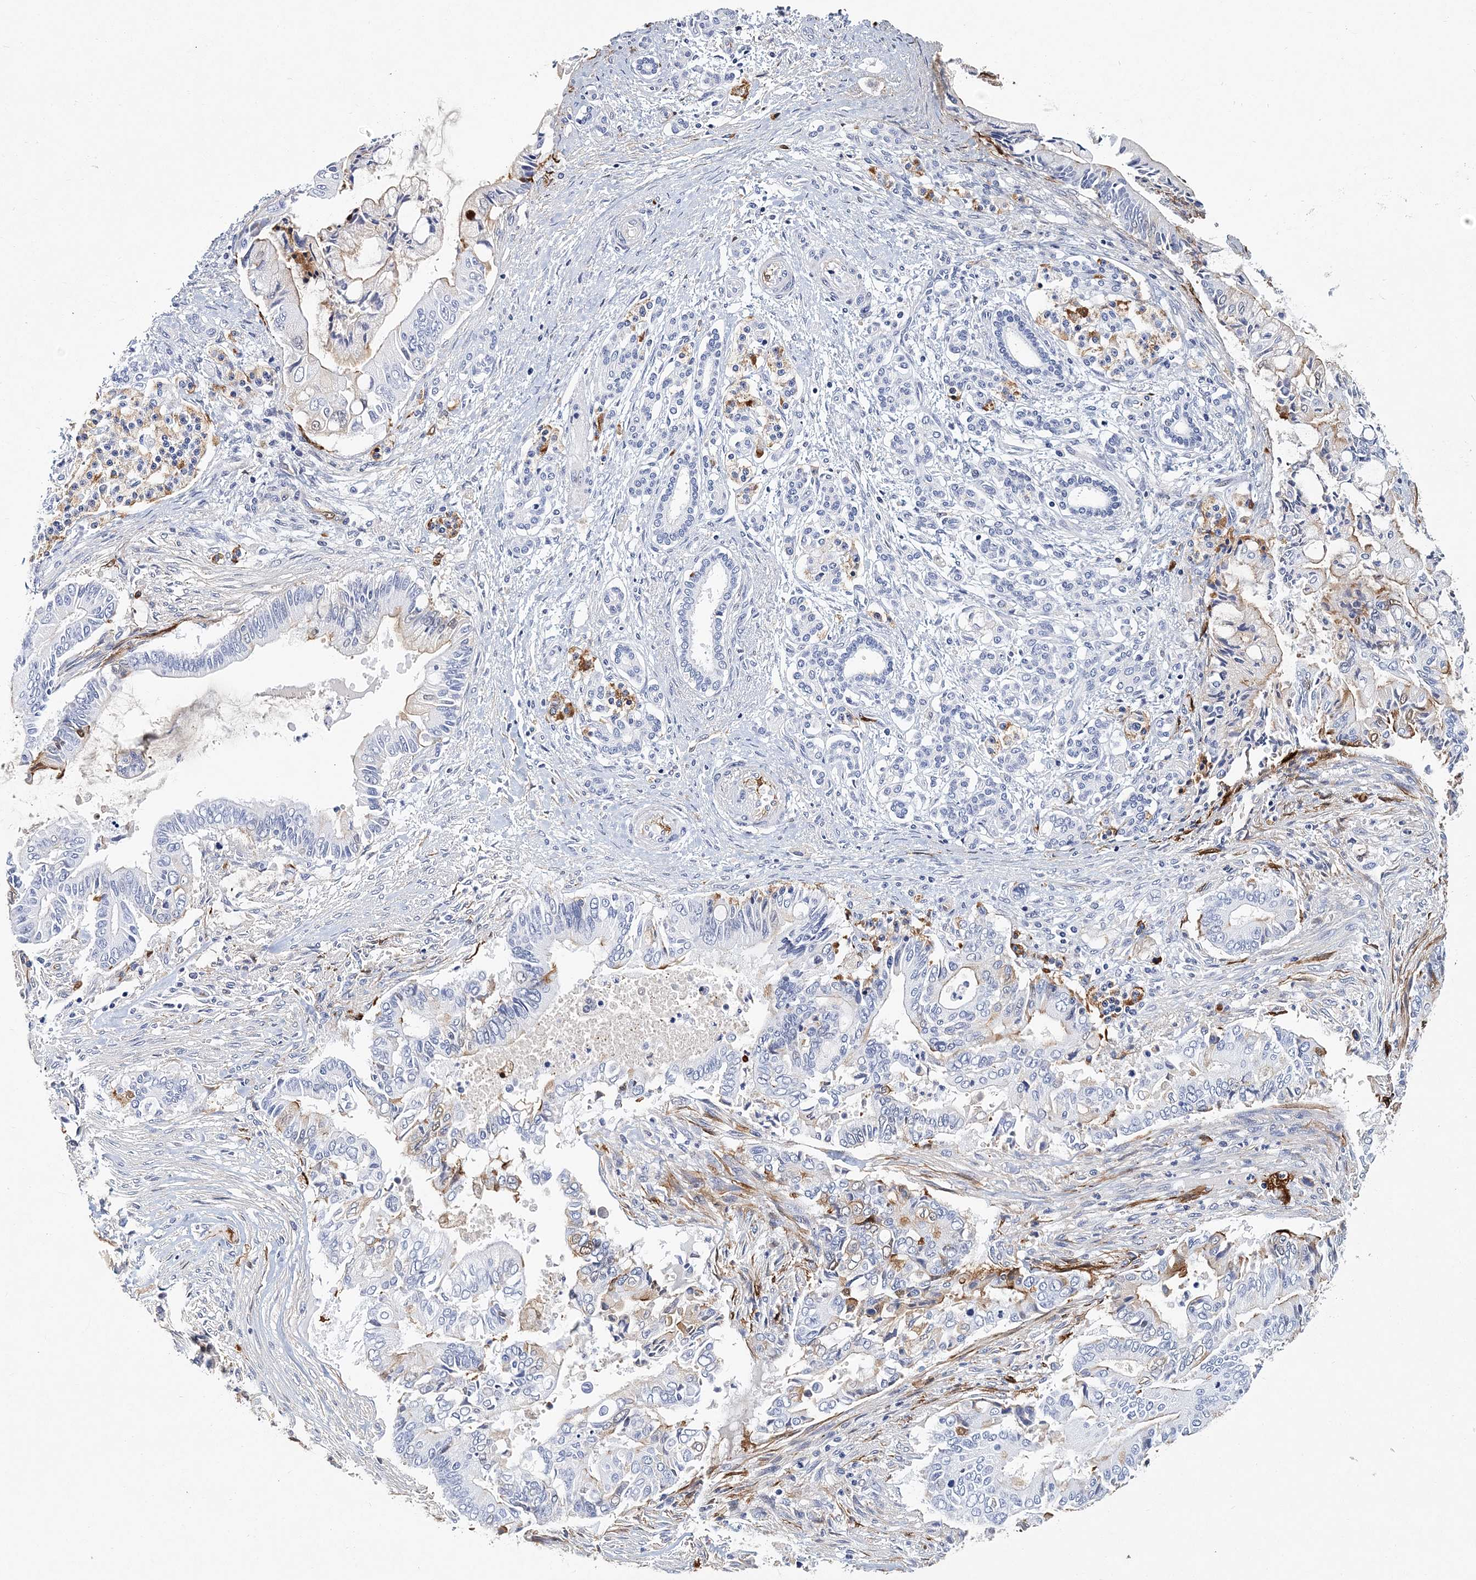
{"staining": {"intensity": "negative", "quantity": "none", "location": "none"}, "tissue": "pancreatic cancer", "cell_type": "Tumor cells", "image_type": "cancer", "snomed": [{"axis": "morphology", "description": "Adenocarcinoma, NOS"}, {"axis": "topography", "description": "Pancreas"}], "caption": "Immunohistochemistry histopathology image of neoplastic tissue: adenocarcinoma (pancreatic) stained with DAB (3,3'-diaminobenzidine) exhibits no significant protein positivity in tumor cells. (Stains: DAB (3,3'-diaminobenzidine) IHC with hematoxylin counter stain, Microscopy: brightfield microscopy at high magnification).", "gene": "ITGA2B", "patient": {"sex": "male", "age": 68}}